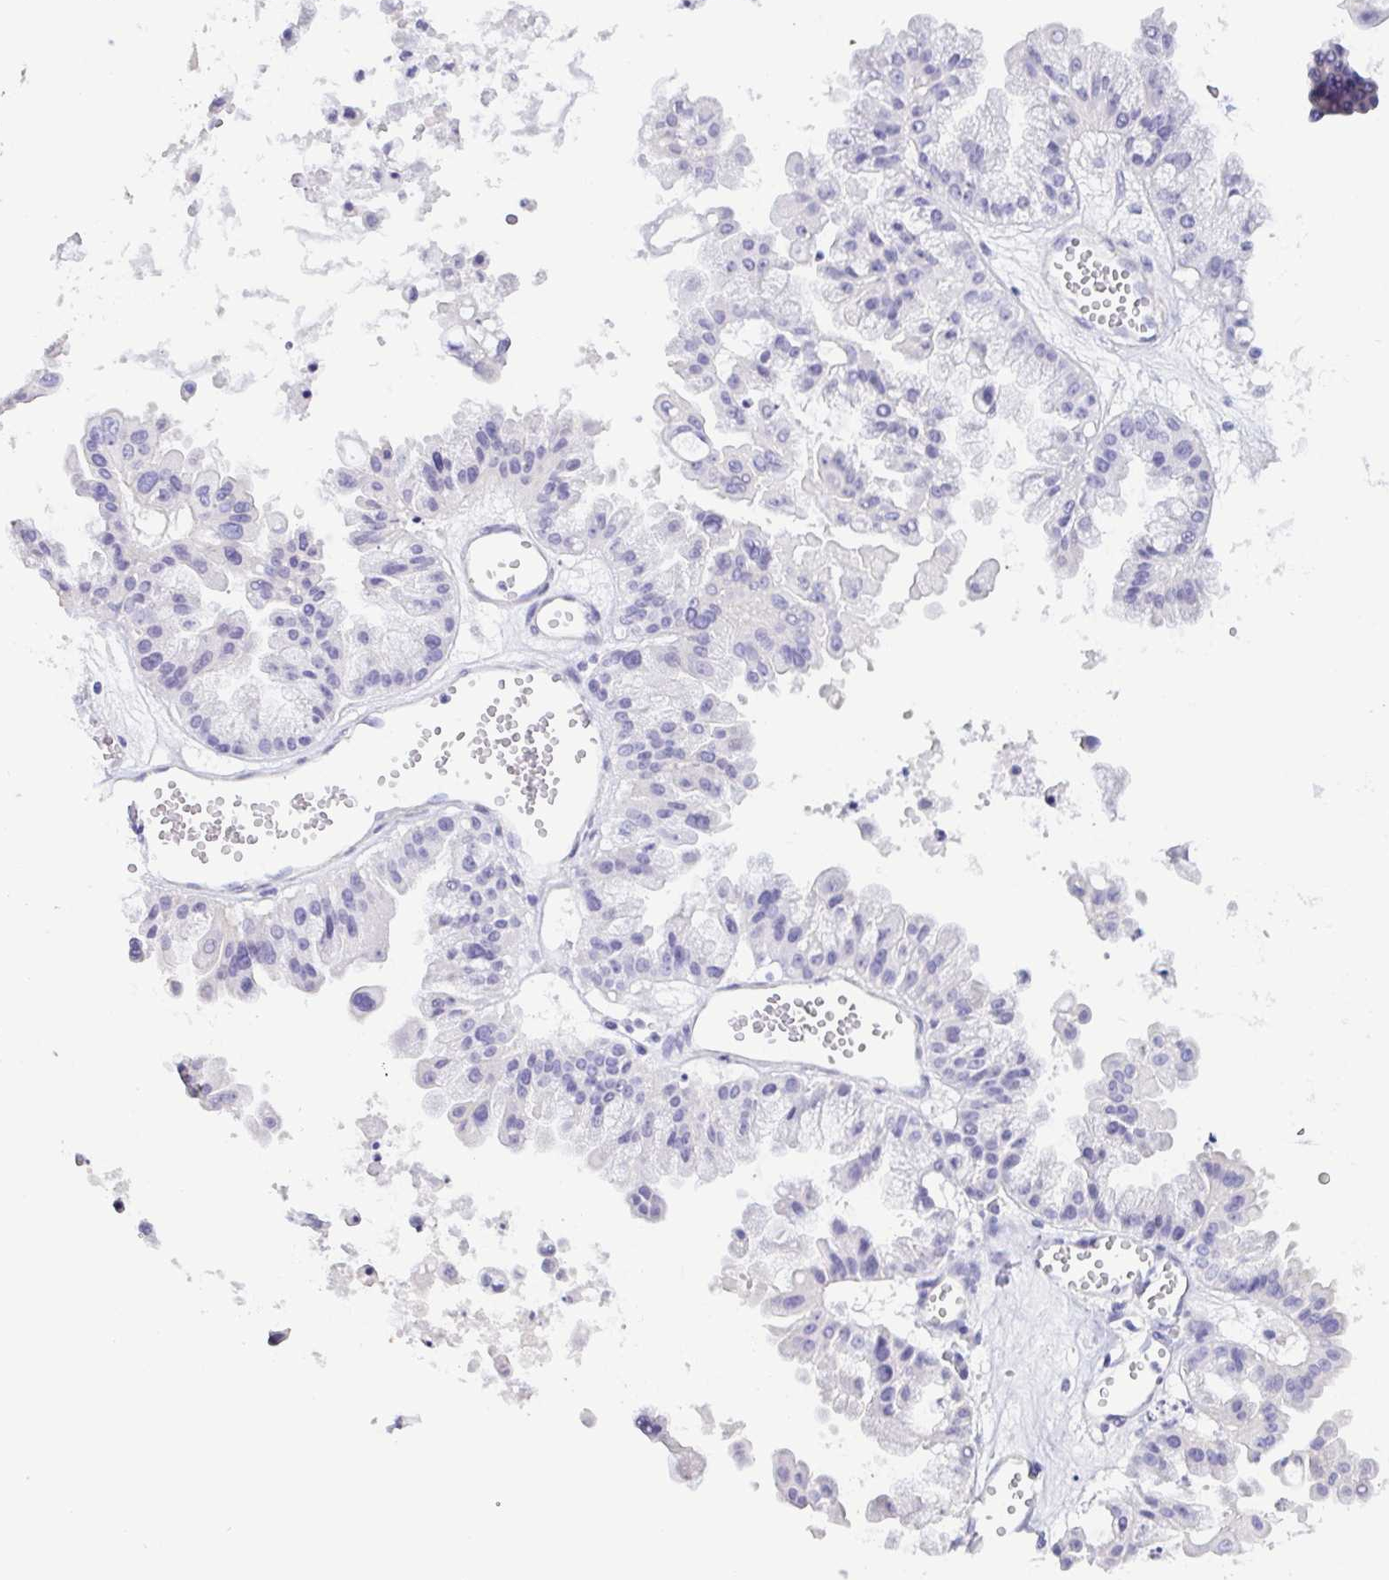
{"staining": {"intensity": "negative", "quantity": "none", "location": "none"}, "tissue": "ovarian cancer", "cell_type": "Tumor cells", "image_type": "cancer", "snomed": [{"axis": "morphology", "description": "Cystadenocarcinoma, serous, NOS"}, {"axis": "topography", "description": "Ovary"}], "caption": "A photomicrograph of human ovarian cancer (serous cystadenocarcinoma) is negative for staining in tumor cells.", "gene": "PRR4", "patient": {"sex": "female", "age": 56}}